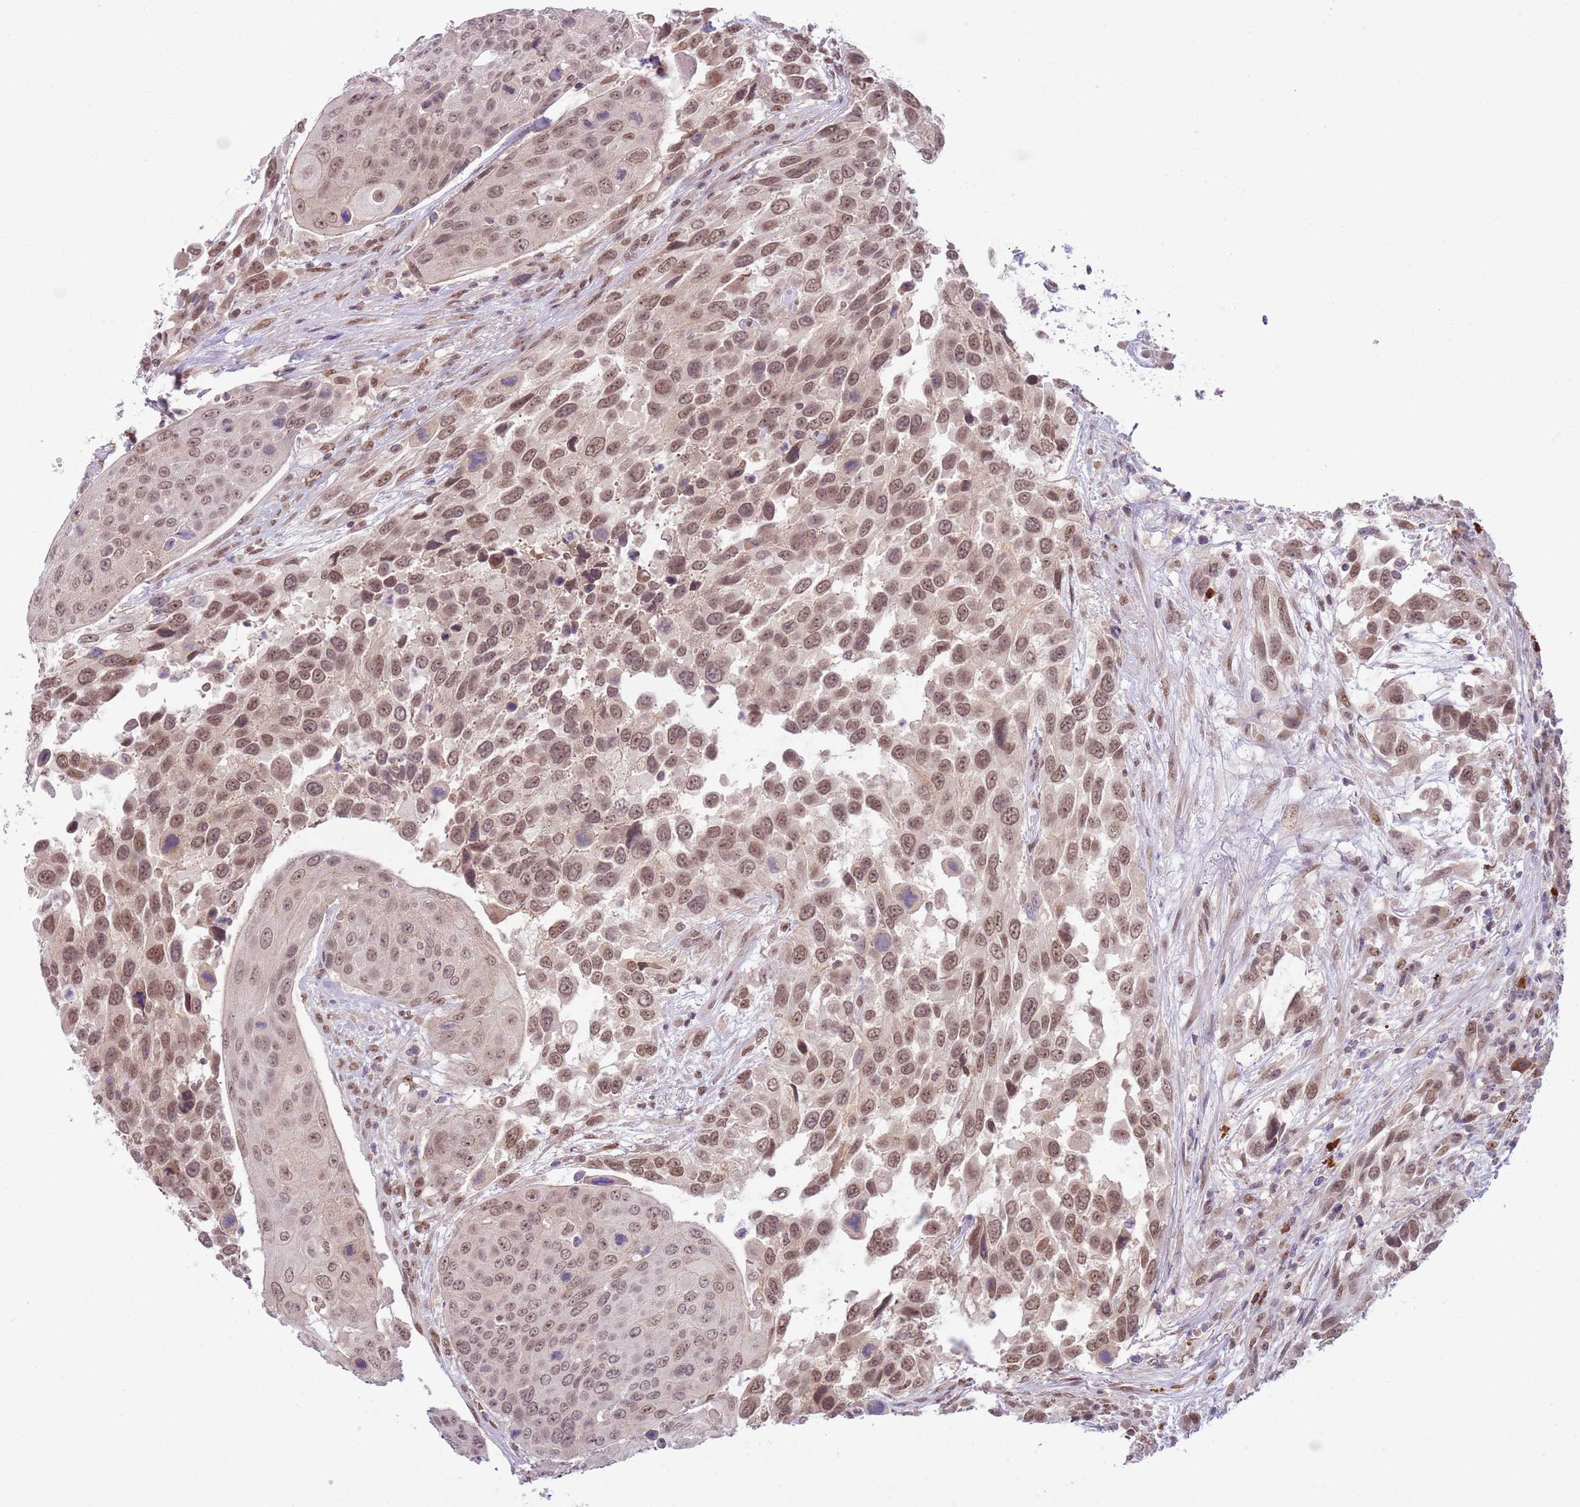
{"staining": {"intensity": "moderate", "quantity": ">75%", "location": "nuclear"}, "tissue": "urothelial cancer", "cell_type": "Tumor cells", "image_type": "cancer", "snomed": [{"axis": "morphology", "description": "Urothelial carcinoma, High grade"}, {"axis": "topography", "description": "Urinary bladder"}], "caption": "There is medium levels of moderate nuclear staining in tumor cells of urothelial cancer, as demonstrated by immunohistochemical staining (brown color).", "gene": "TM2D1", "patient": {"sex": "female", "age": 70}}